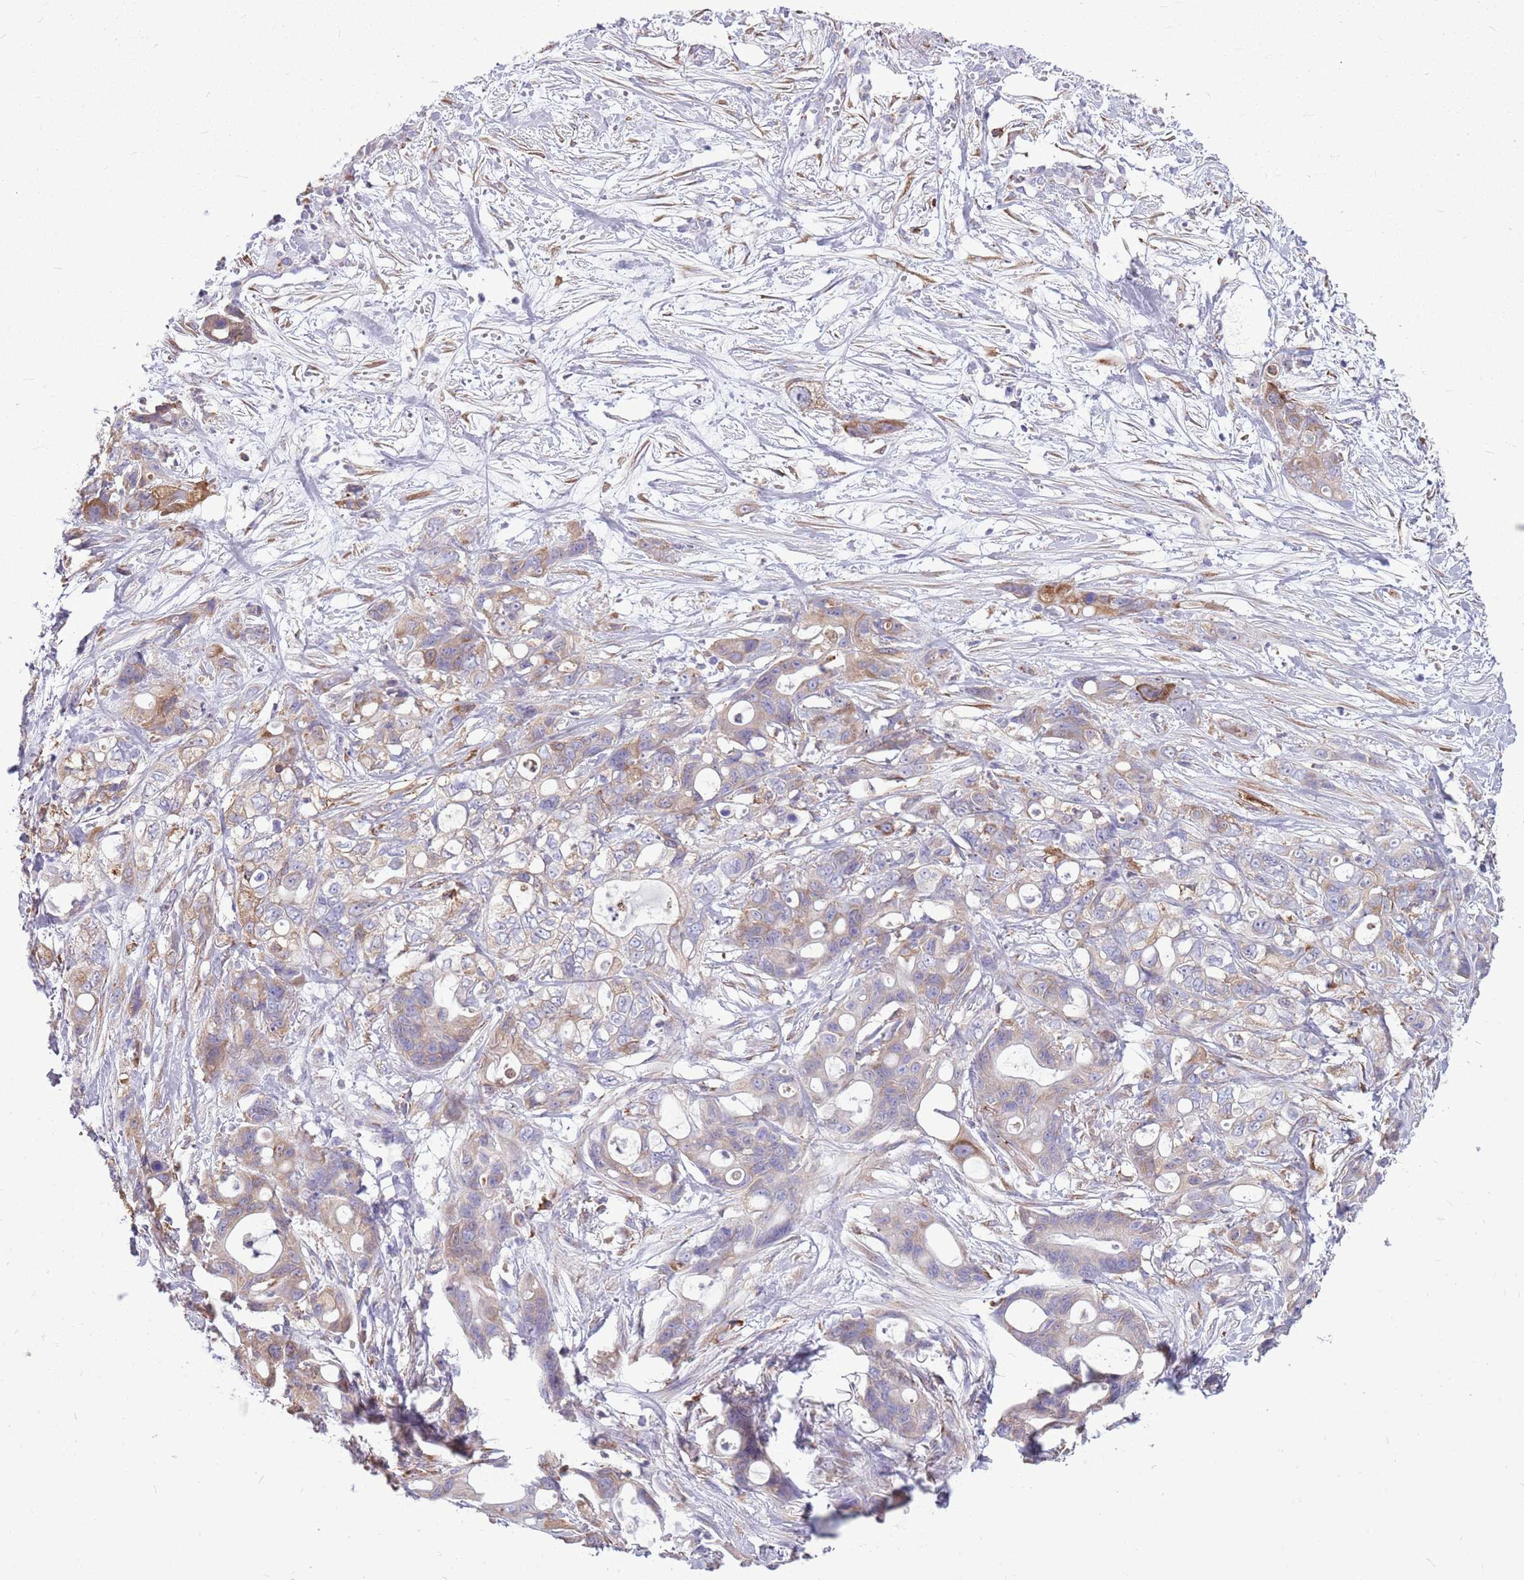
{"staining": {"intensity": "weak", "quantity": "25%-75%", "location": "cytoplasmic/membranous"}, "tissue": "ovarian cancer", "cell_type": "Tumor cells", "image_type": "cancer", "snomed": [{"axis": "morphology", "description": "Cystadenocarcinoma, mucinous, NOS"}, {"axis": "topography", "description": "Ovary"}], "caption": "Protein expression analysis of human ovarian mucinous cystadenocarcinoma reveals weak cytoplasmic/membranous staining in approximately 25%-75% of tumor cells.", "gene": "KCTD19", "patient": {"sex": "female", "age": 70}}